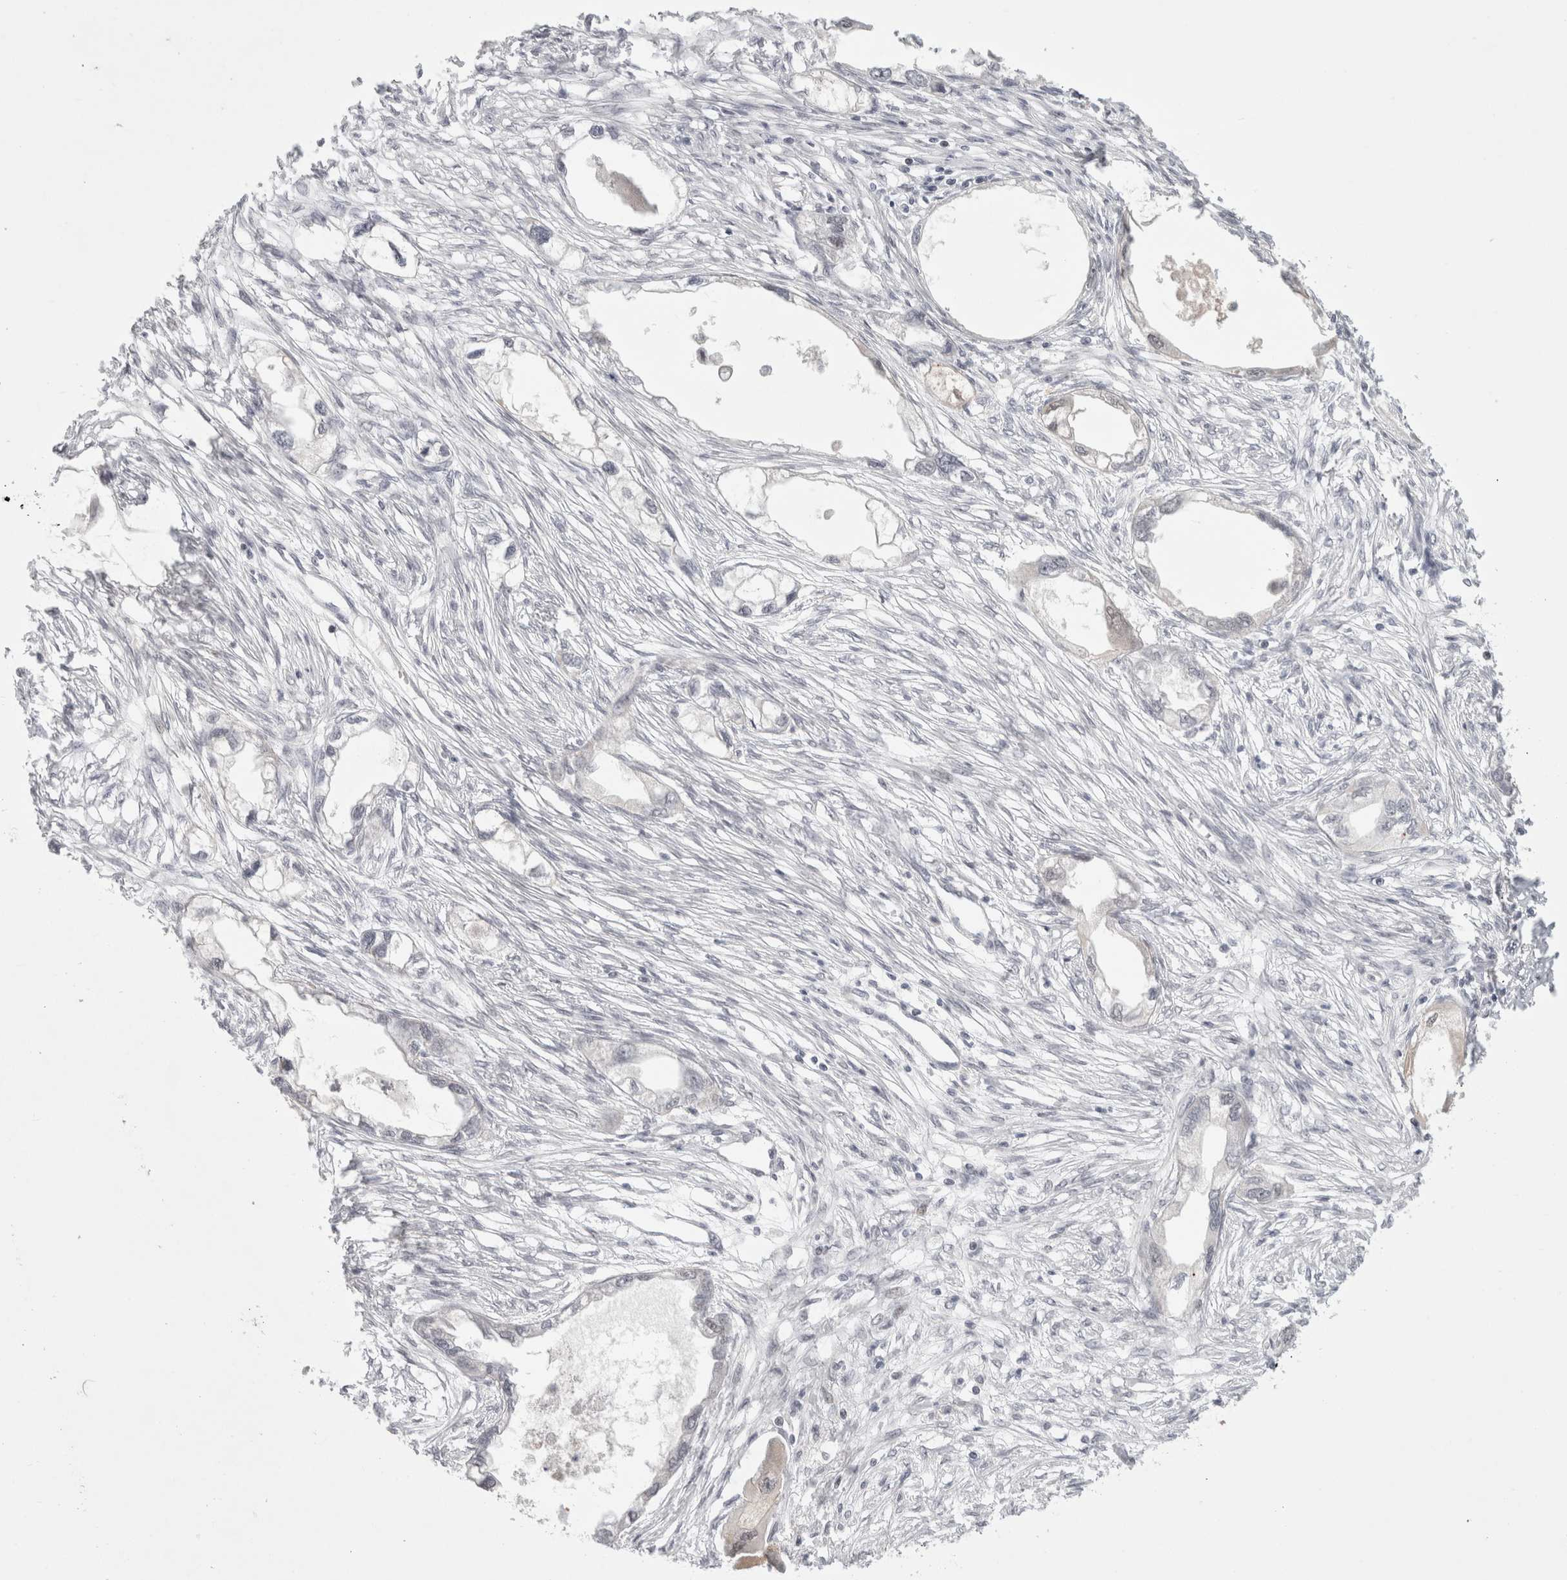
{"staining": {"intensity": "negative", "quantity": "none", "location": "none"}, "tissue": "endometrial cancer", "cell_type": "Tumor cells", "image_type": "cancer", "snomed": [{"axis": "morphology", "description": "Adenocarcinoma, NOS"}, {"axis": "morphology", "description": "Adenocarcinoma, metastatic, NOS"}, {"axis": "topography", "description": "Adipose tissue"}, {"axis": "topography", "description": "Endometrium"}], "caption": "Endometrial cancer was stained to show a protein in brown. There is no significant positivity in tumor cells.", "gene": "SENP6", "patient": {"sex": "female", "age": 67}}